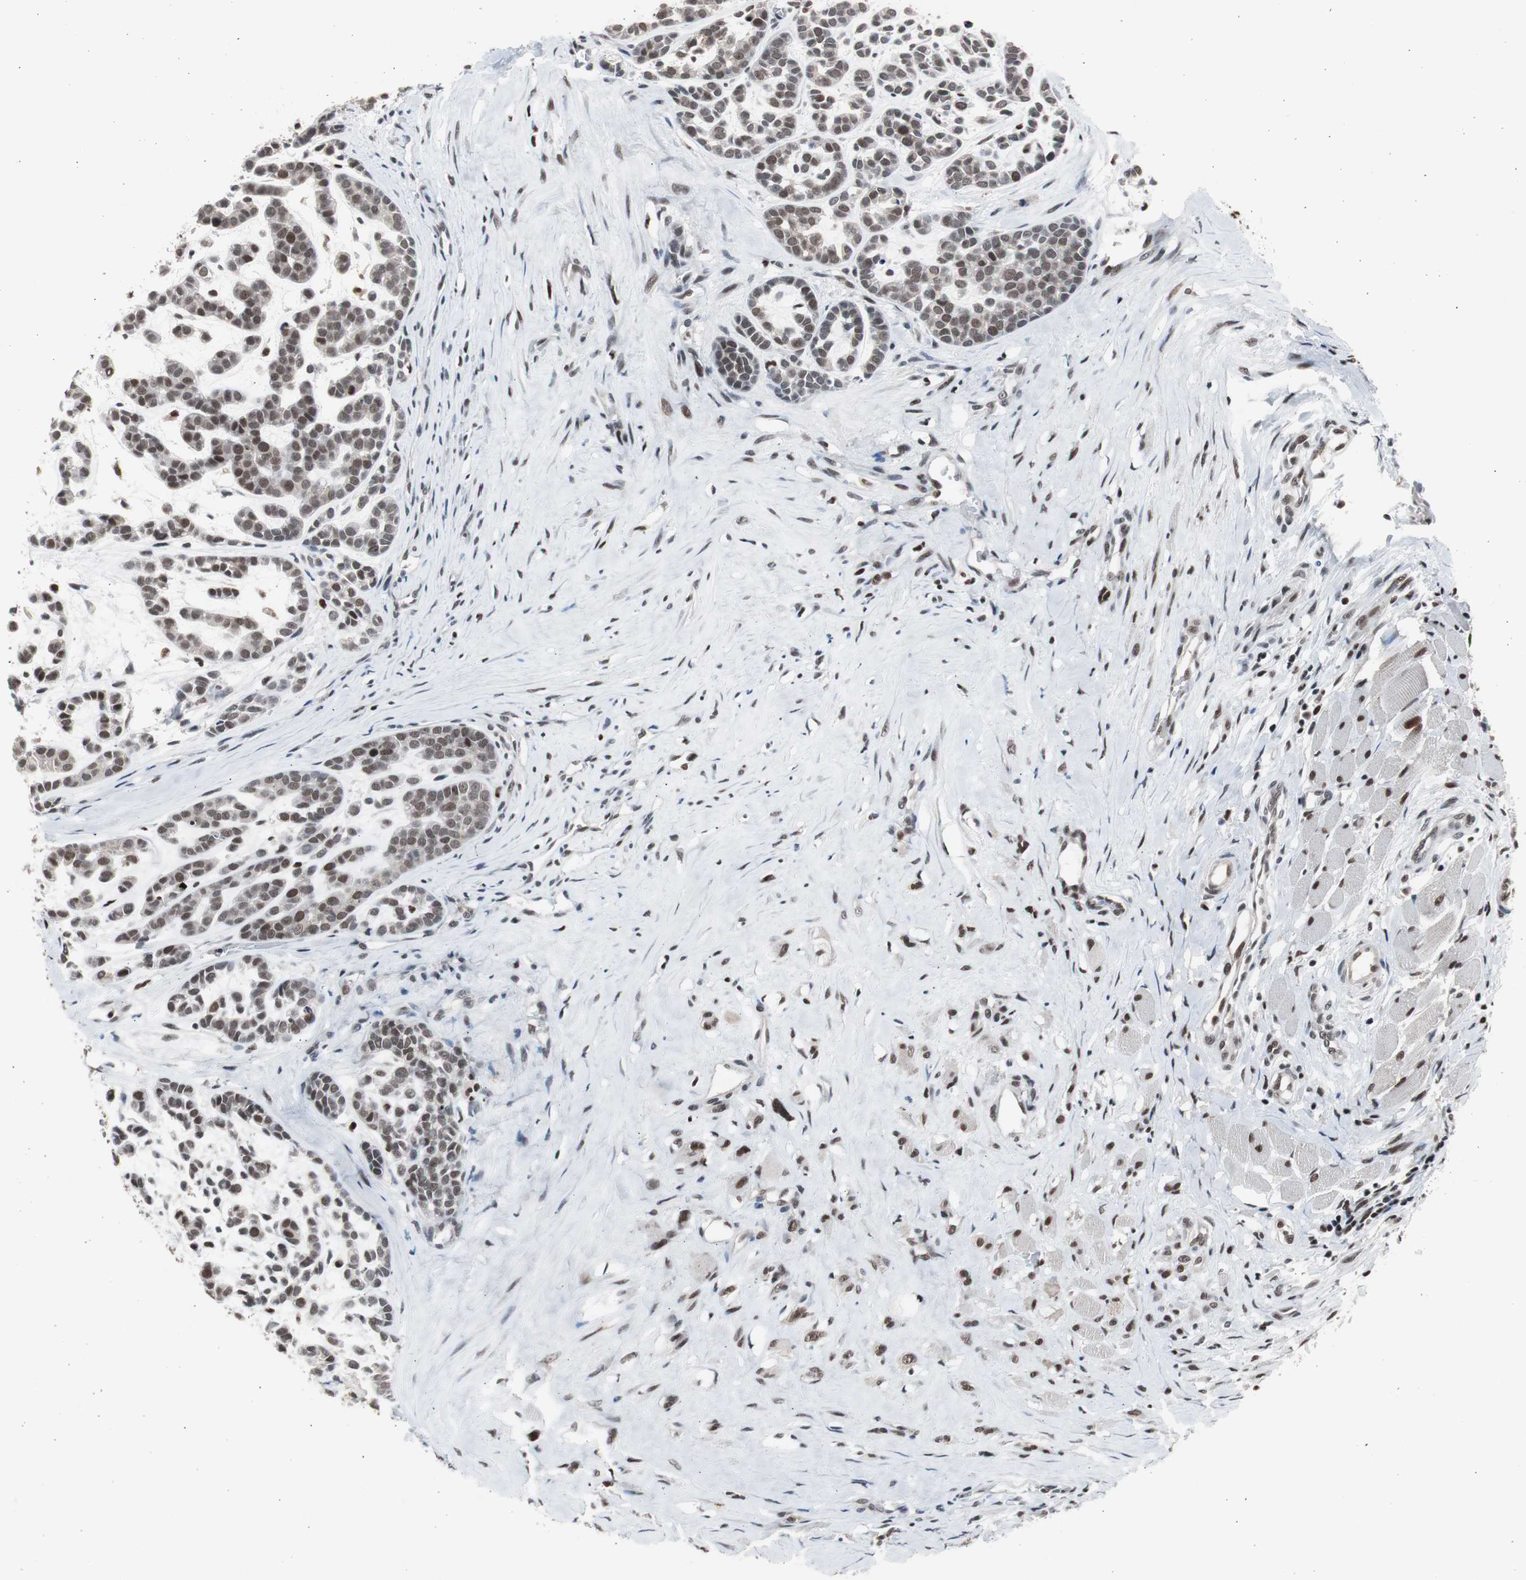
{"staining": {"intensity": "strong", "quantity": ">75%", "location": "nuclear"}, "tissue": "head and neck cancer", "cell_type": "Tumor cells", "image_type": "cancer", "snomed": [{"axis": "morphology", "description": "Adenocarcinoma, NOS"}, {"axis": "morphology", "description": "Adenoma, NOS"}, {"axis": "topography", "description": "Head-Neck"}], "caption": "The photomicrograph displays immunohistochemical staining of head and neck cancer. There is strong nuclear positivity is appreciated in about >75% of tumor cells.", "gene": "RPA1", "patient": {"sex": "female", "age": 55}}